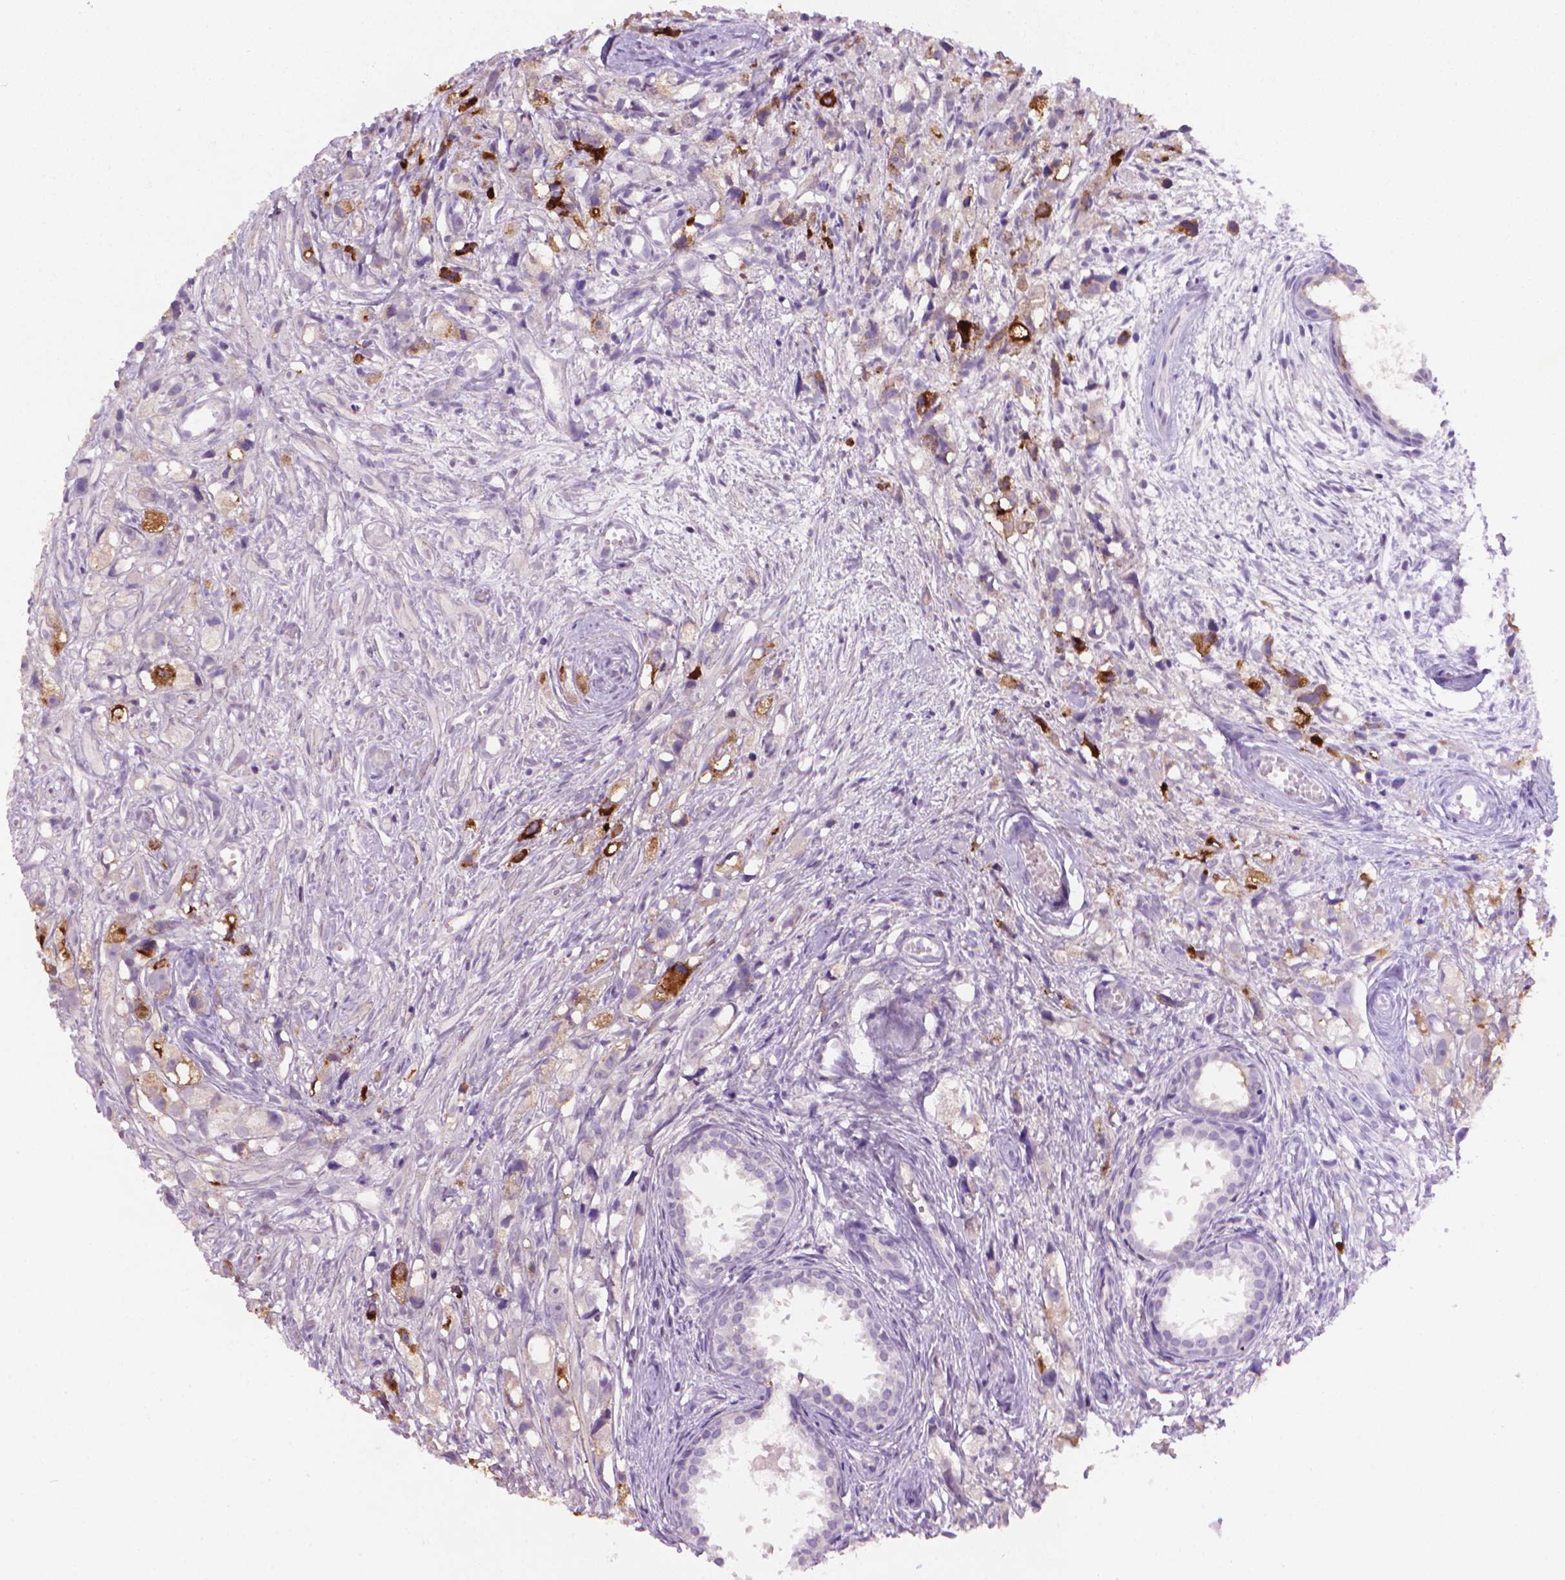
{"staining": {"intensity": "strong", "quantity": "<25%", "location": "cytoplasmic/membranous"}, "tissue": "prostate cancer", "cell_type": "Tumor cells", "image_type": "cancer", "snomed": [{"axis": "morphology", "description": "Adenocarcinoma, High grade"}, {"axis": "topography", "description": "Prostate"}], "caption": "A medium amount of strong cytoplasmic/membranous staining is identified in about <25% of tumor cells in prostate high-grade adenocarcinoma tissue.", "gene": "MUC1", "patient": {"sex": "male", "age": 75}}